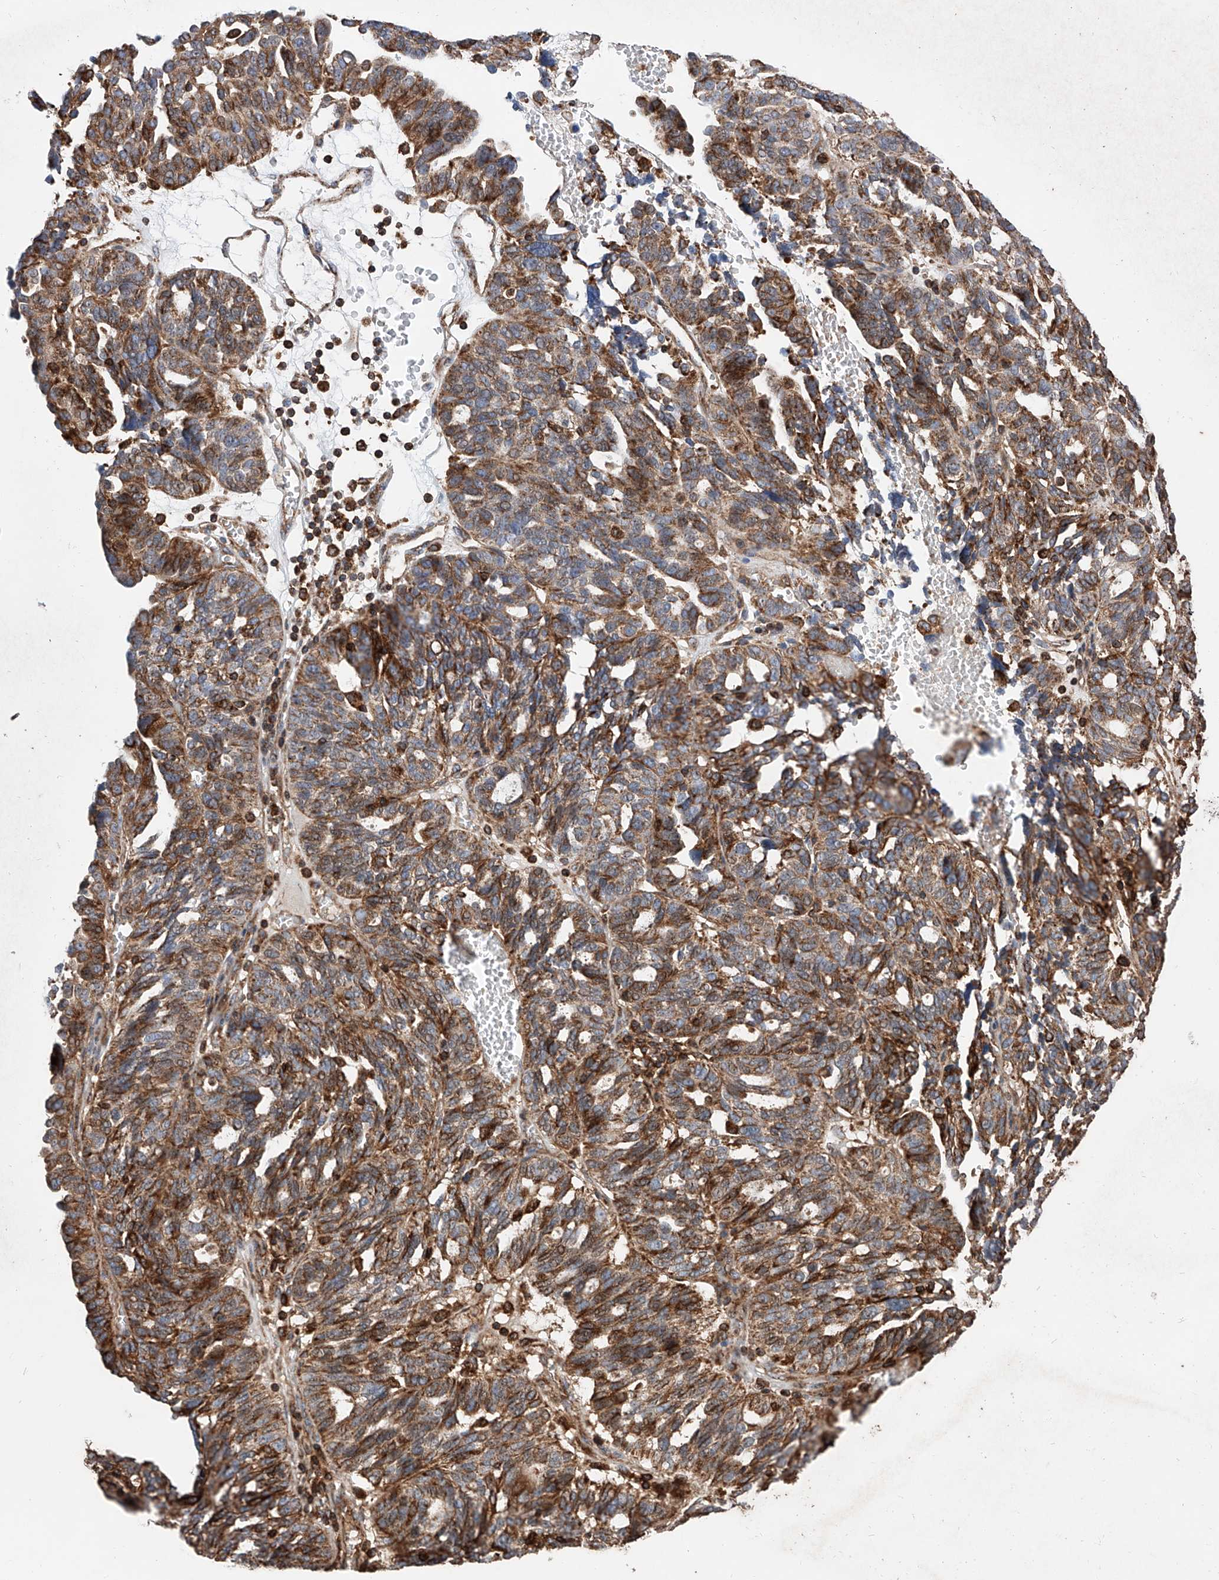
{"staining": {"intensity": "moderate", "quantity": ">75%", "location": "cytoplasmic/membranous"}, "tissue": "ovarian cancer", "cell_type": "Tumor cells", "image_type": "cancer", "snomed": [{"axis": "morphology", "description": "Cystadenocarcinoma, serous, NOS"}, {"axis": "topography", "description": "Ovary"}], "caption": "Human serous cystadenocarcinoma (ovarian) stained with a brown dye demonstrates moderate cytoplasmic/membranous positive positivity in about >75% of tumor cells.", "gene": "PISD", "patient": {"sex": "female", "age": 59}}